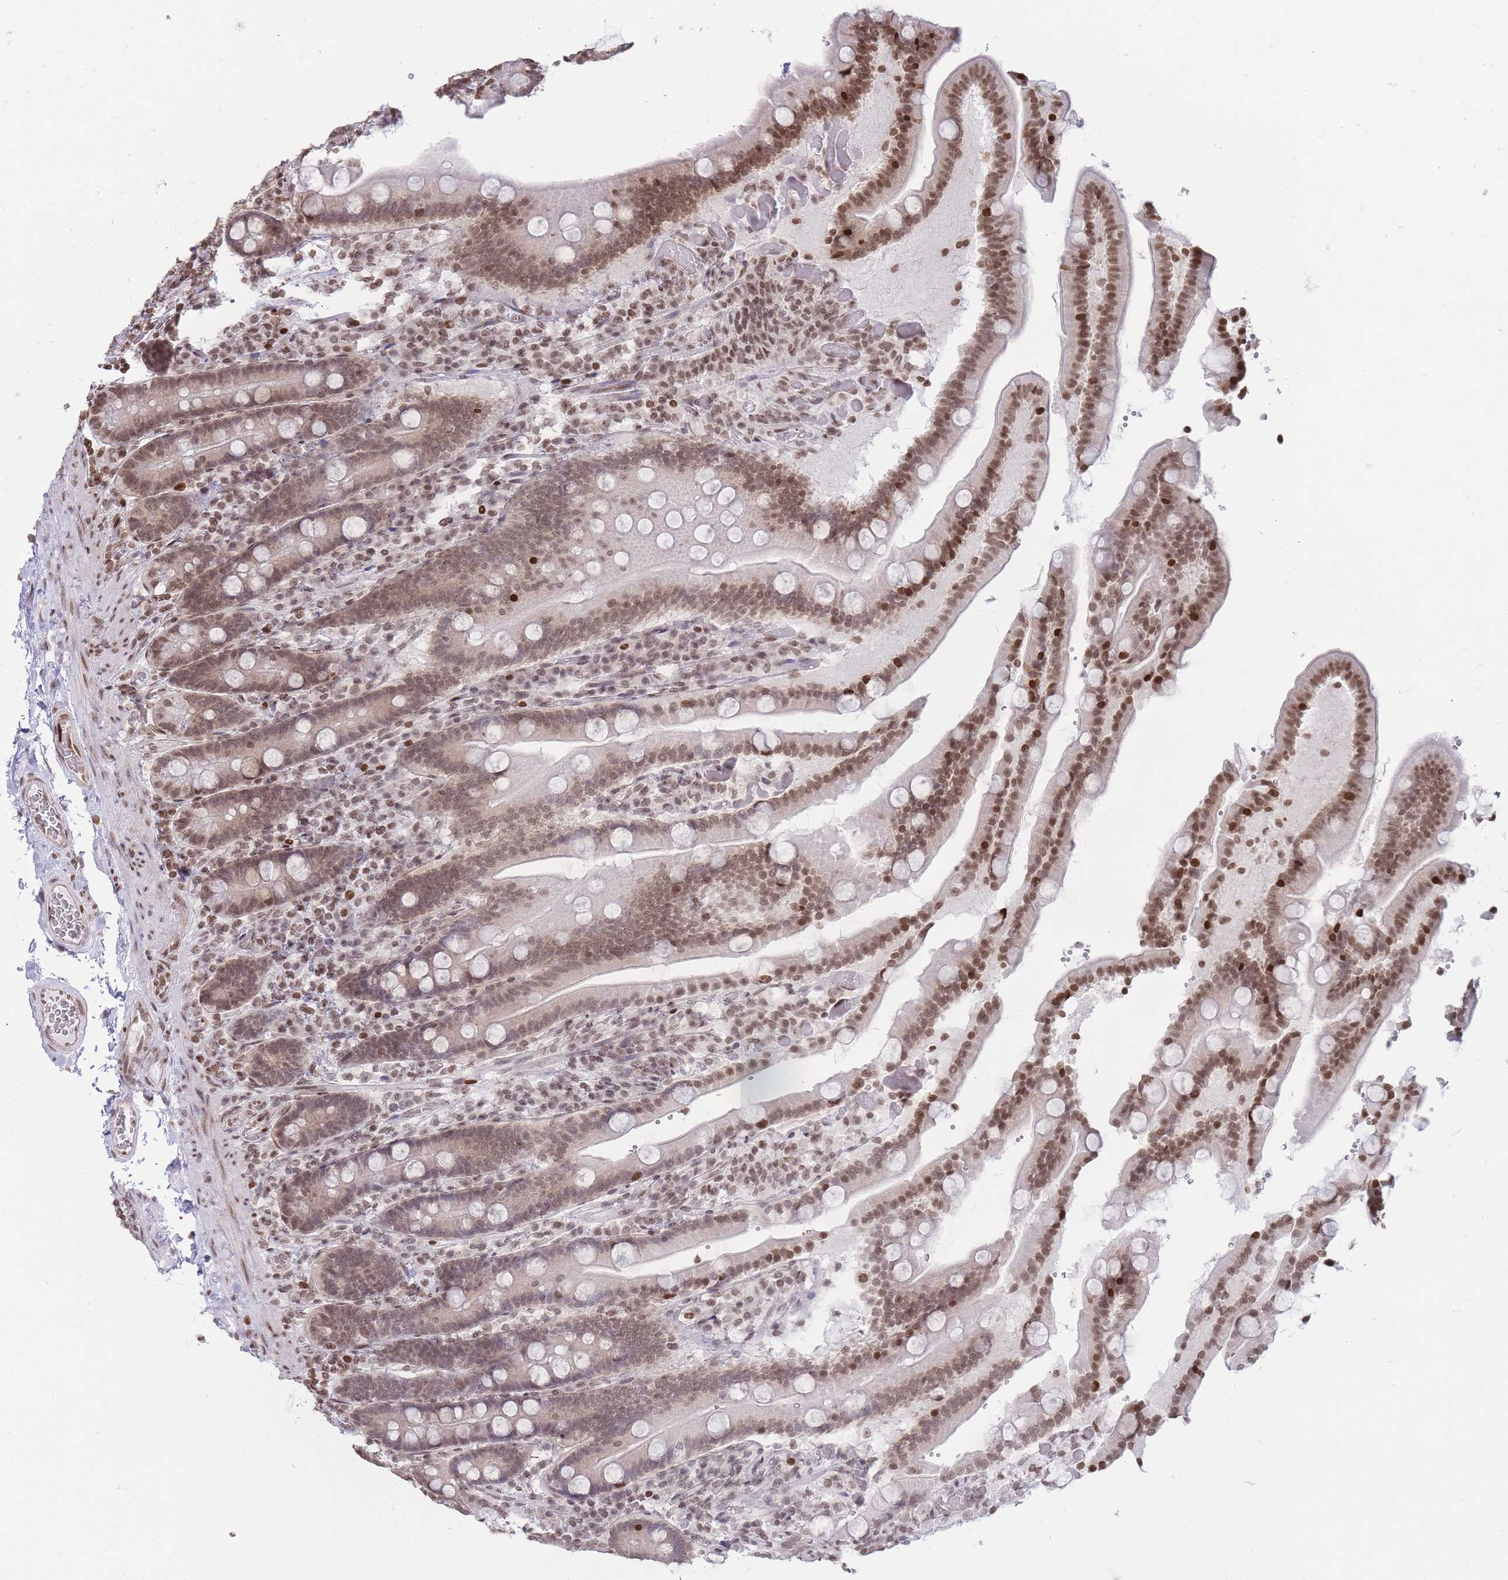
{"staining": {"intensity": "moderate", "quantity": ">75%", "location": "nuclear"}, "tissue": "duodenum", "cell_type": "Glandular cells", "image_type": "normal", "snomed": [{"axis": "morphology", "description": "Normal tissue, NOS"}, {"axis": "topography", "description": "Duodenum"}], "caption": "Normal duodenum displays moderate nuclear expression in approximately >75% of glandular cells, visualized by immunohistochemistry.", "gene": "SHISAL1", "patient": {"sex": "female", "age": 62}}